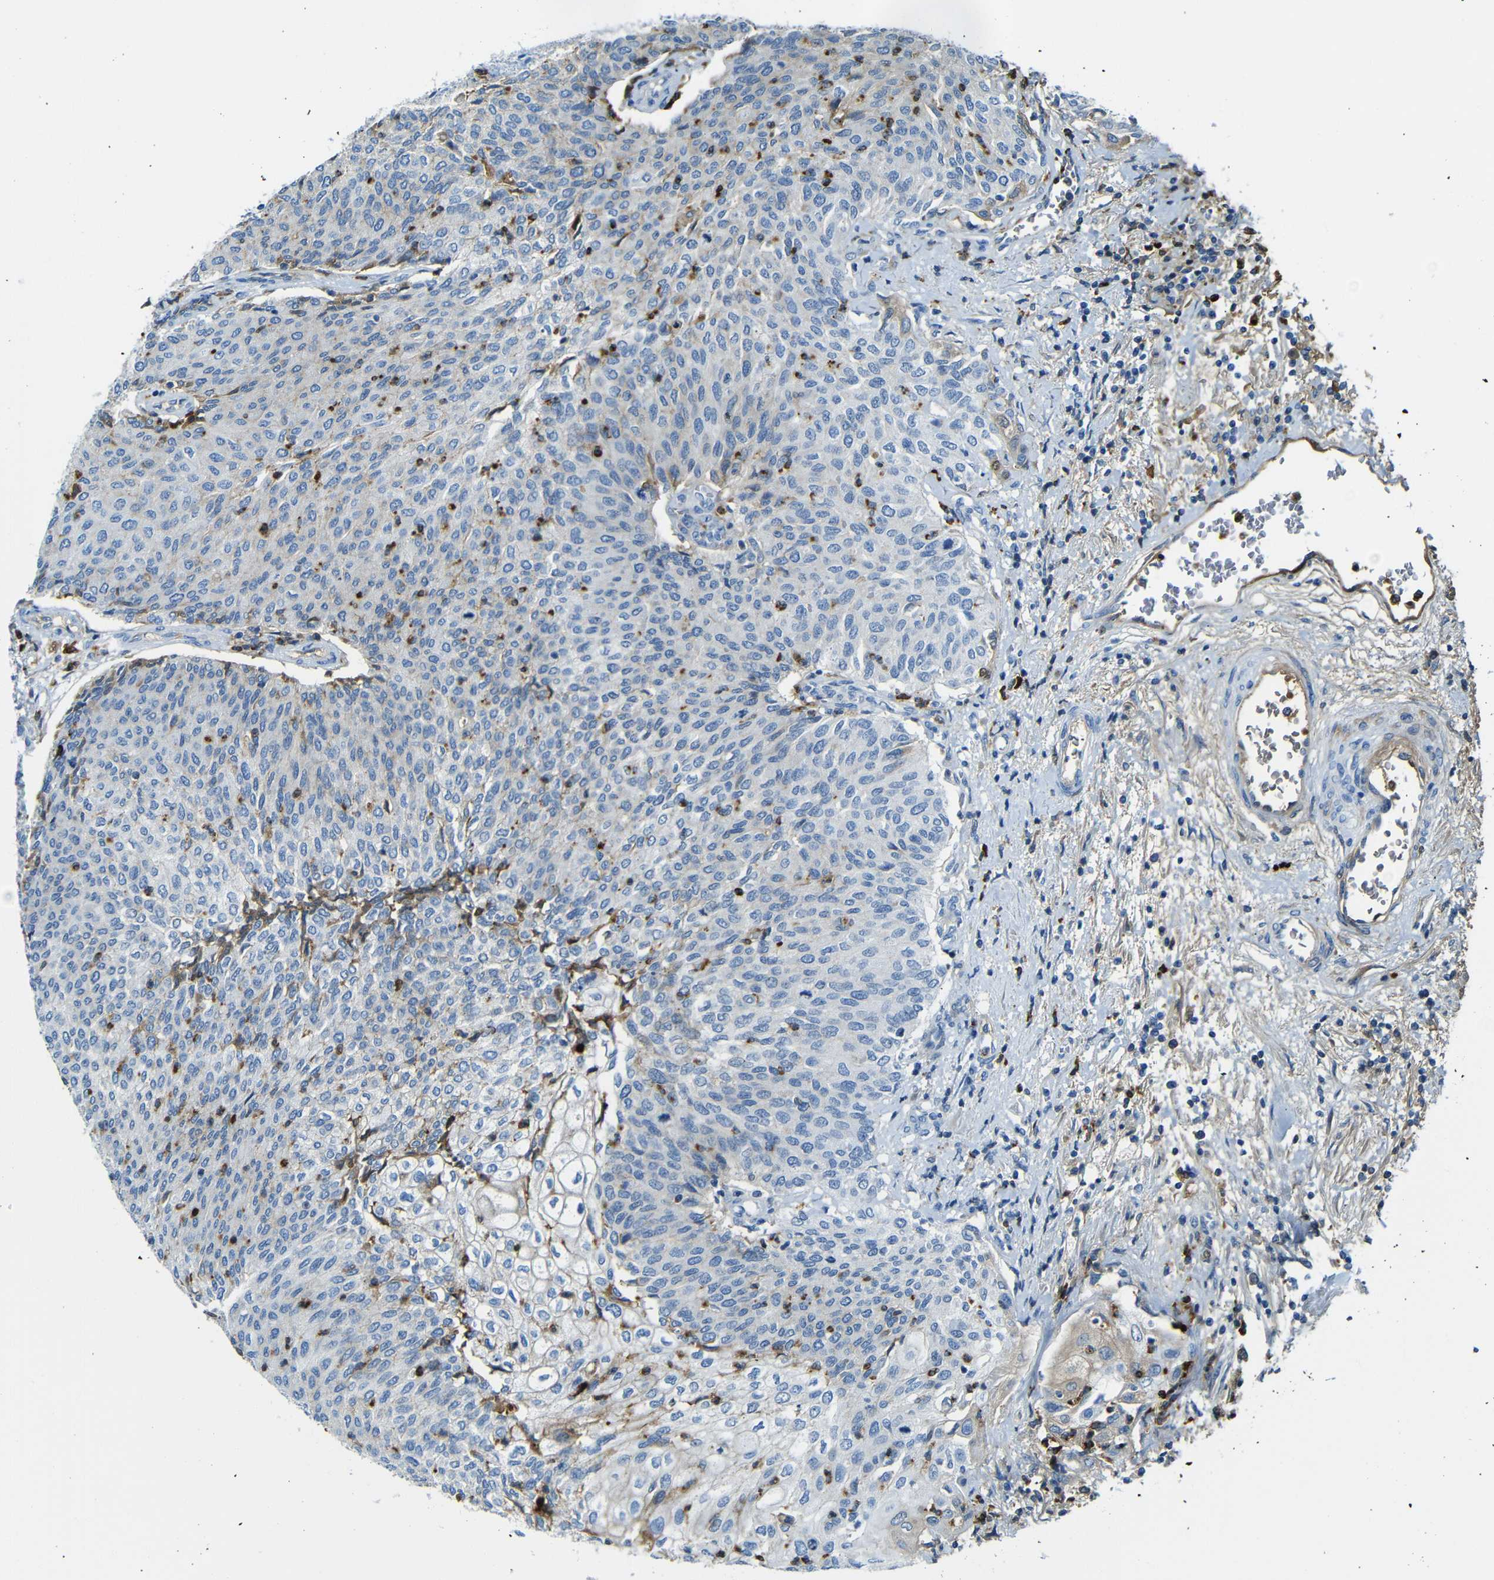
{"staining": {"intensity": "moderate", "quantity": "<25%", "location": "cytoplasmic/membranous"}, "tissue": "urothelial cancer", "cell_type": "Tumor cells", "image_type": "cancer", "snomed": [{"axis": "morphology", "description": "Urothelial carcinoma, Low grade"}, {"axis": "topography", "description": "Urinary bladder"}], "caption": "Moderate cytoplasmic/membranous positivity for a protein is identified in approximately <25% of tumor cells of low-grade urothelial carcinoma using IHC.", "gene": "SERPINA1", "patient": {"sex": "female", "age": 79}}